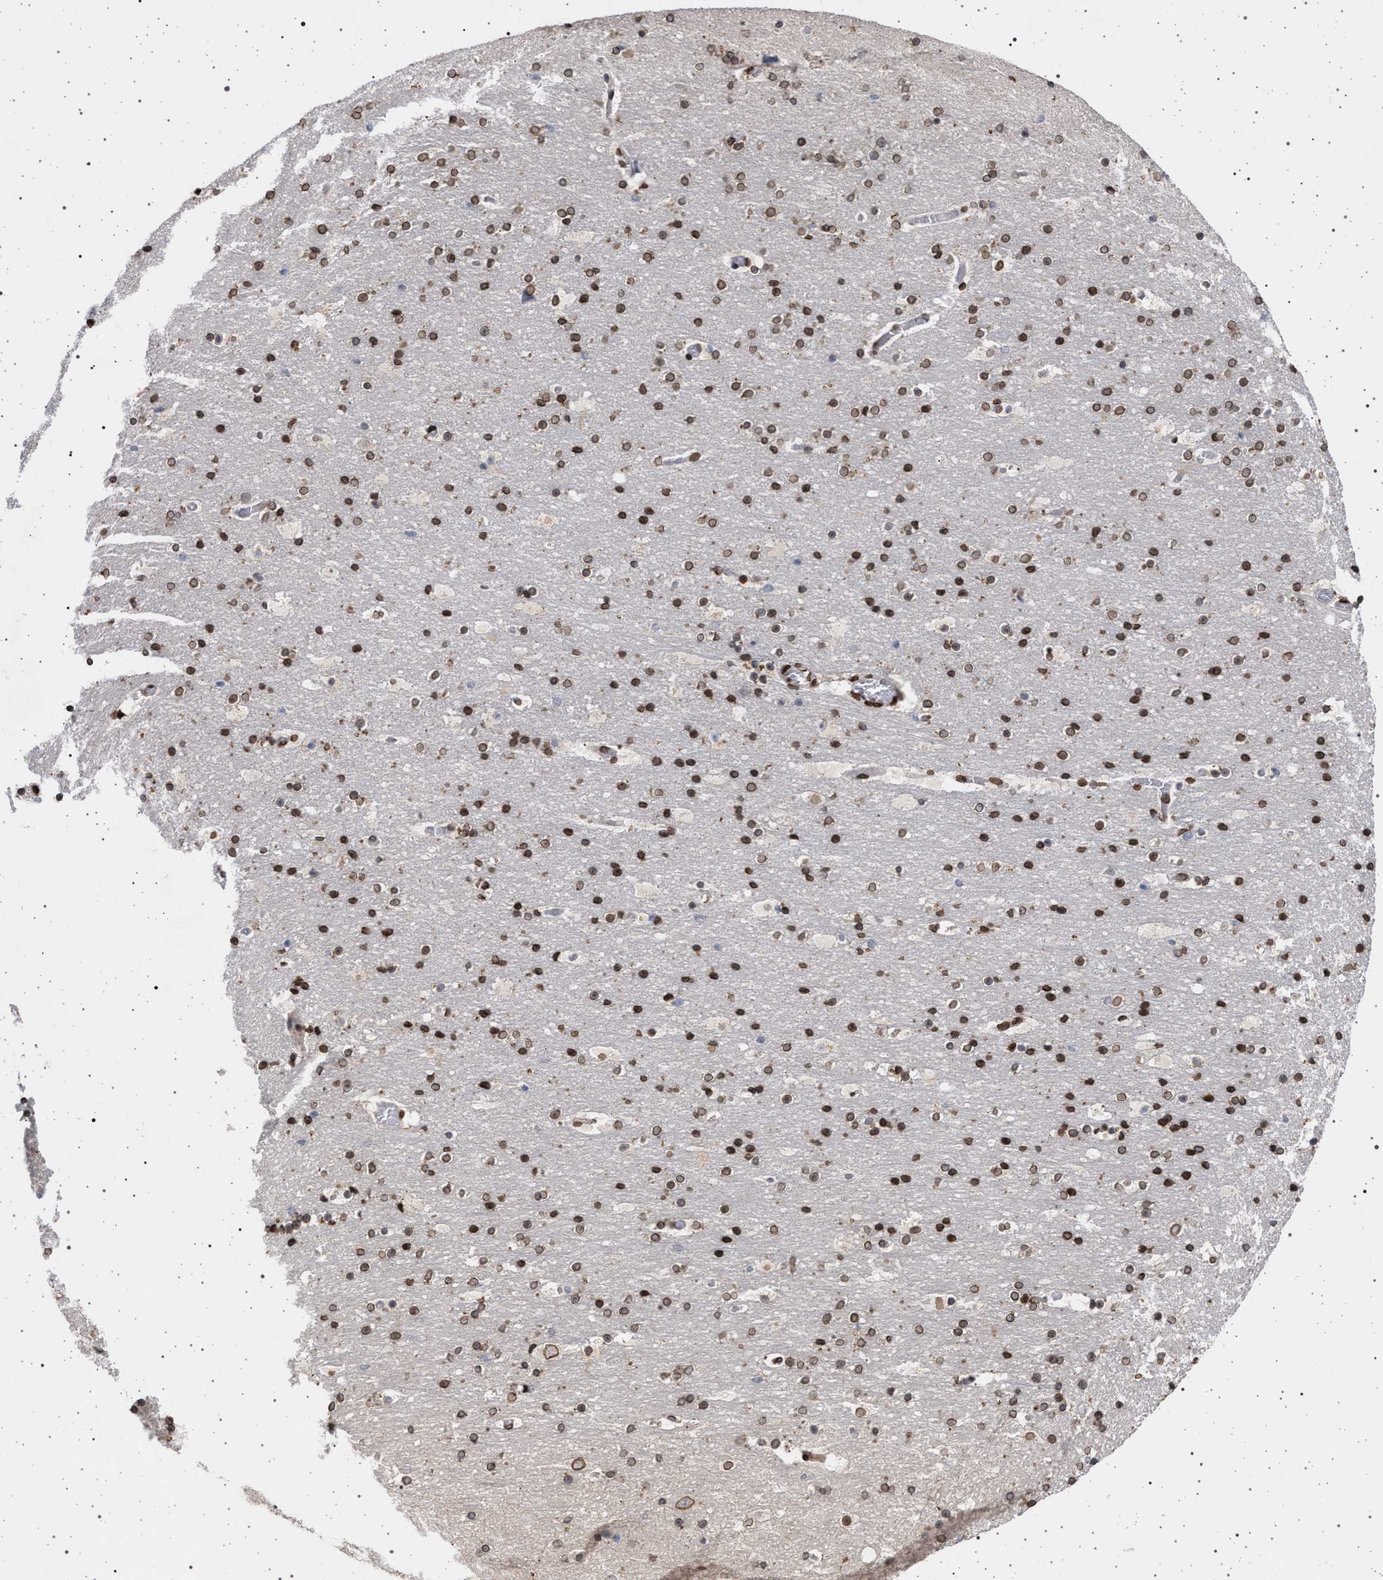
{"staining": {"intensity": "strong", "quantity": ">75%", "location": "cytoplasmic/membranous,nuclear"}, "tissue": "cerebral cortex", "cell_type": "Endothelial cells", "image_type": "normal", "snomed": [{"axis": "morphology", "description": "Normal tissue, NOS"}, {"axis": "topography", "description": "Cerebral cortex"}], "caption": "Immunohistochemistry (IHC) histopathology image of normal human cerebral cortex stained for a protein (brown), which reveals high levels of strong cytoplasmic/membranous,nuclear expression in approximately >75% of endothelial cells.", "gene": "ING2", "patient": {"sex": "male", "age": 57}}